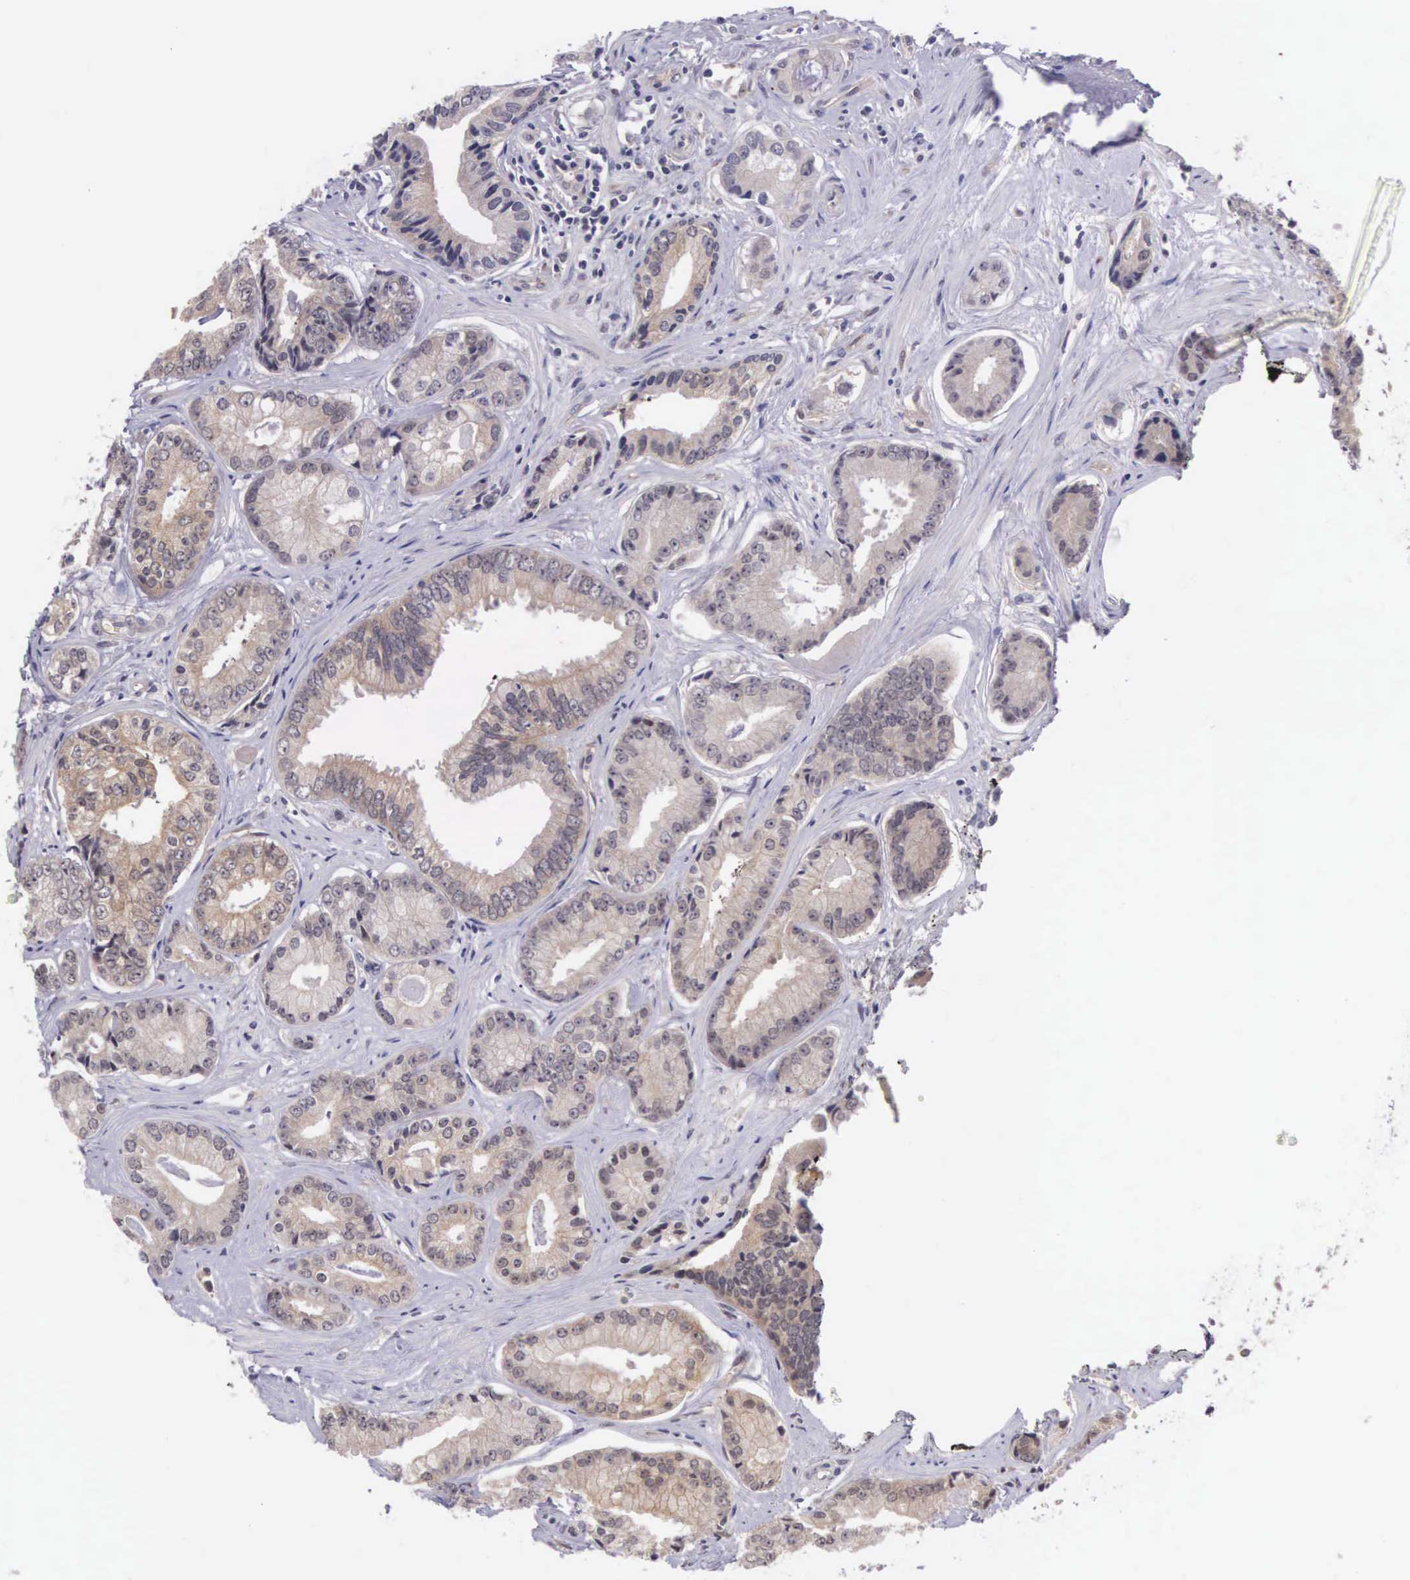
{"staining": {"intensity": "weak", "quantity": ">75%", "location": "cytoplasmic/membranous"}, "tissue": "prostate cancer", "cell_type": "Tumor cells", "image_type": "cancer", "snomed": [{"axis": "morphology", "description": "Adenocarcinoma, High grade"}, {"axis": "topography", "description": "Prostate"}], "caption": "Protein staining exhibits weak cytoplasmic/membranous expression in about >75% of tumor cells in prostate cancer (adenocarcinoma (high-grade)).", "gene": "VASH1", "patient": {"sex": "male", "age": 56}}